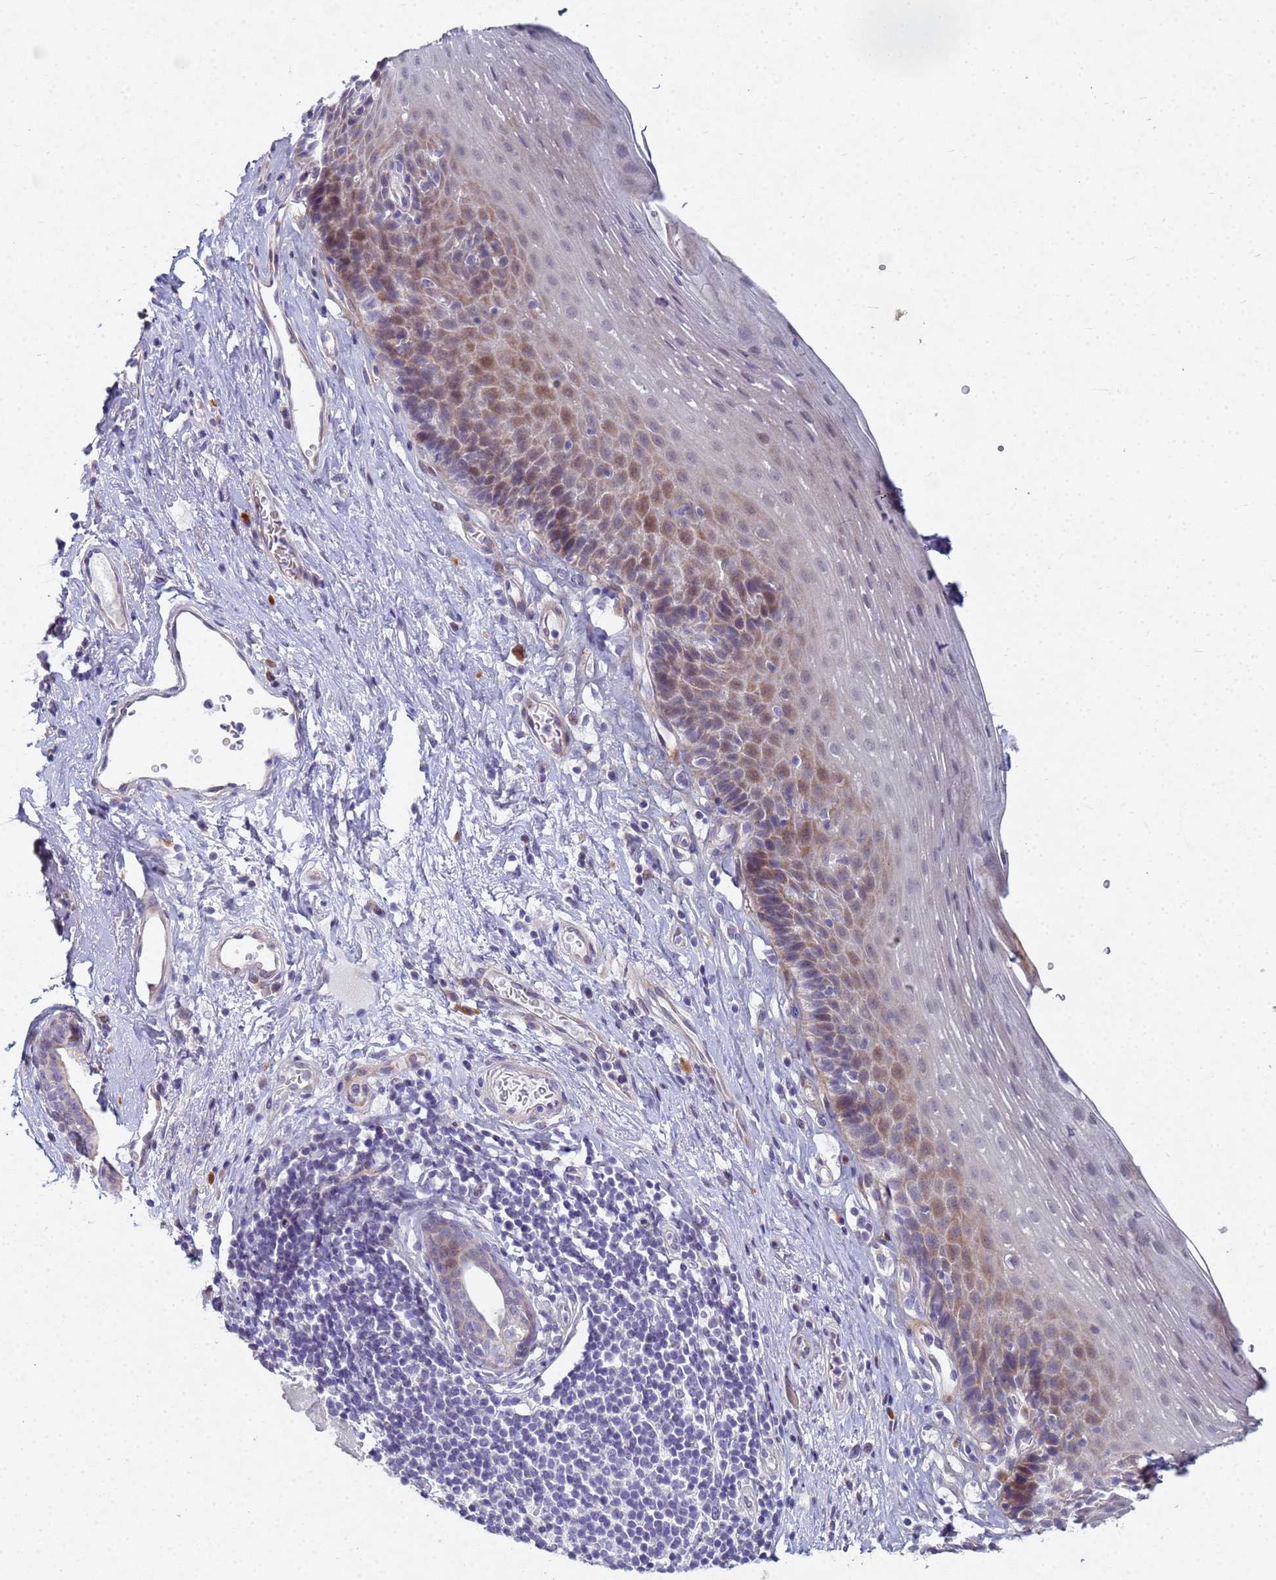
{"staining": {"intensity": "moderate", "quantity": "<25%", "location": "cytoplasmic/membranous"}, "tissue": "esophagus", "cell_type": "Squamous epithelial cells", "image_type": "normal", "snomed": [{"axis": "morphology", "description": "Normal tissue, NOS"}, {"axis": "topography", "description": "Esophagus"}], "caption": "Esophagus stained with immunohistochemistry (IHC) reveals moderate cytoplasmic/membranous positivity in approximately <25% of squamous epithelial cells. (brown staining indicates protein expression, while blue staining denotes nuclei).", "gene": "TNPO2", "patient": {"sex": "female", "age": 66}}